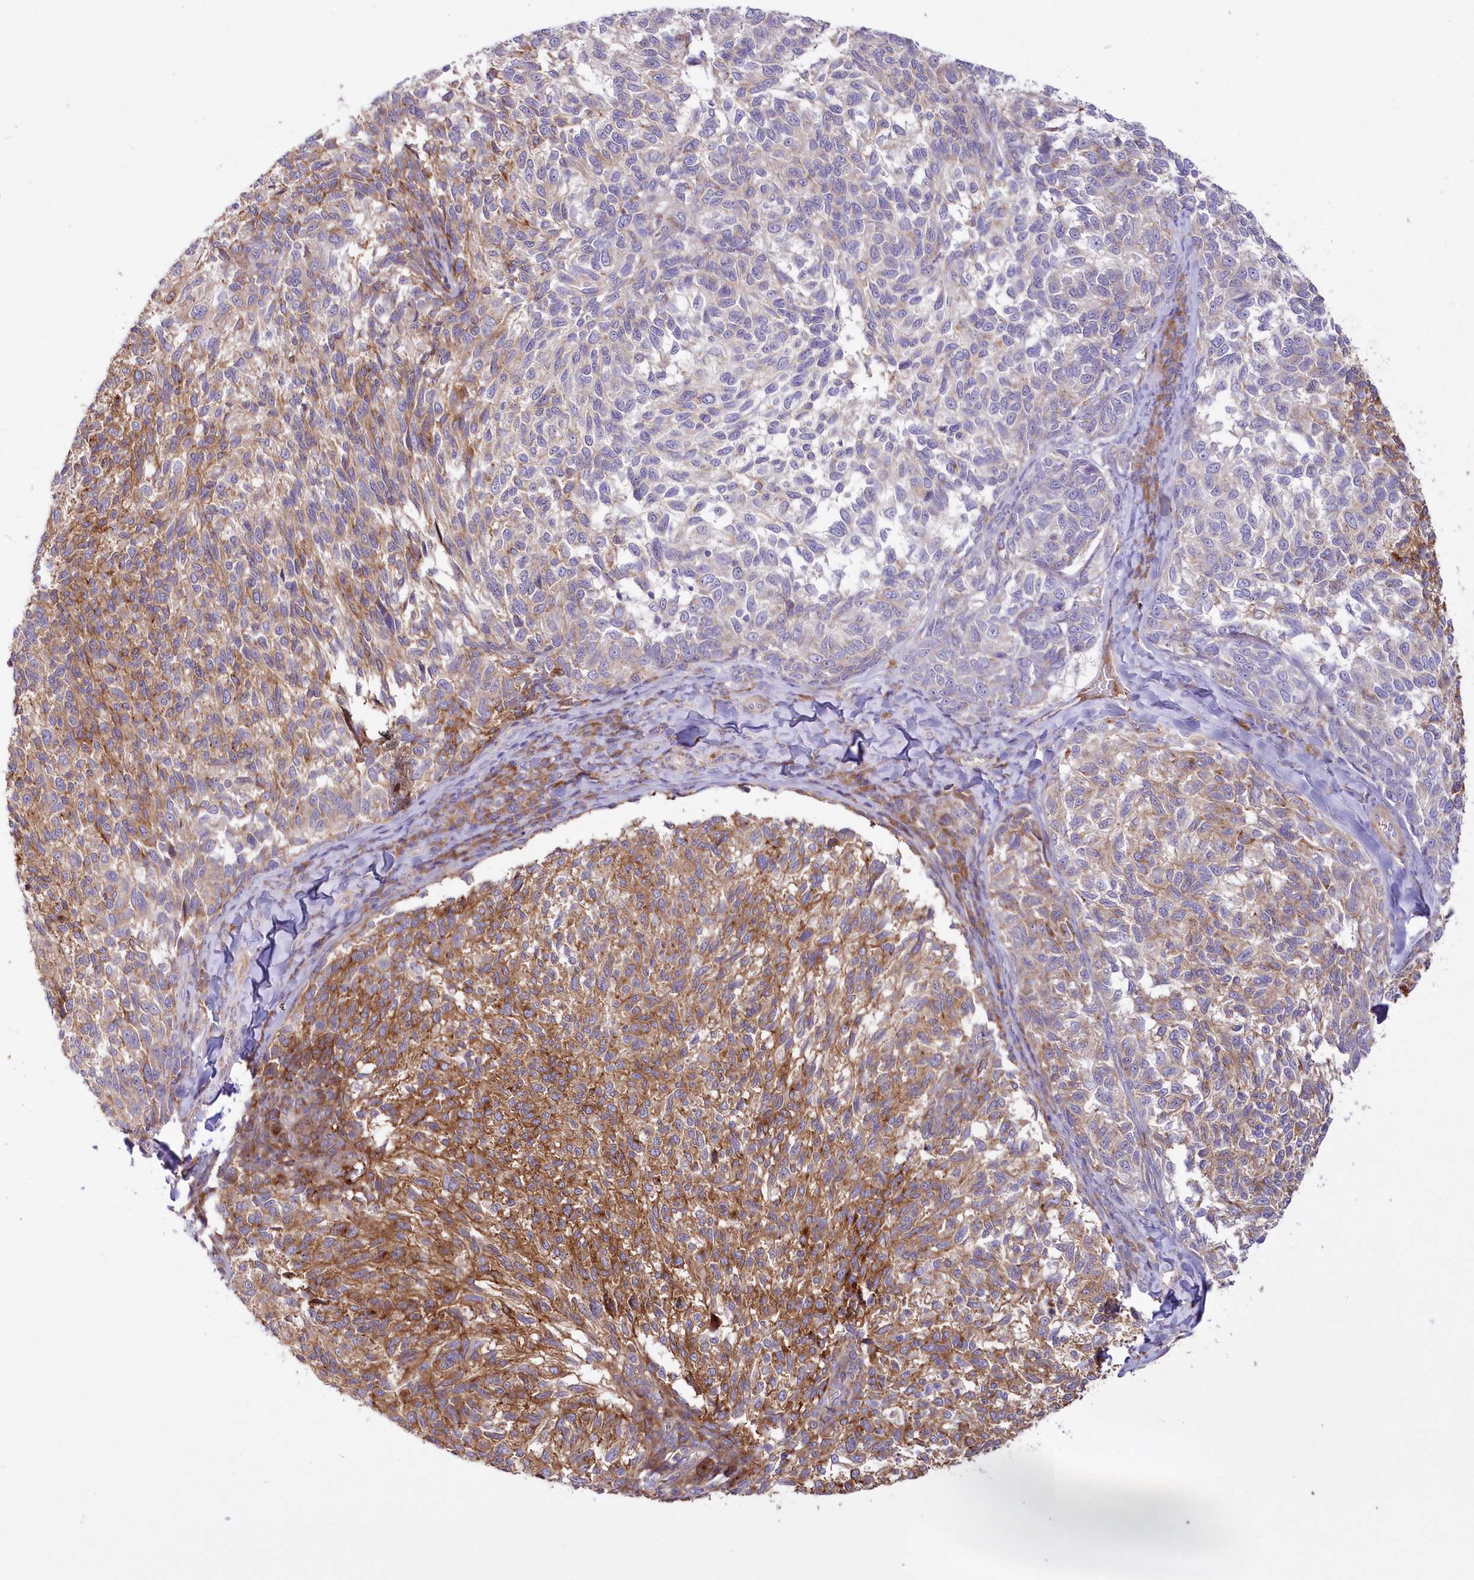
{"staining": {"intensity": "moderate", "quantity": "25%-75%", "location": "cytoplasmic/membranous"}, "tissue": "melanoma", "cell_type": "Tumor cells", "image_type": "cancer", "snomed": [{"axis": "morphology", "description": "Malignant melanoma, NOS"}, {"axis": "topography", "description": "Skin"}], "caption": "A micrograph showing moderate cytoplasmic/membranous staining in about 25%-75% of tumor cells in melanoma, as visualized by brown immunohistochemical staining.", "gene": "ARFGEF3", "patient": {"sex": "female", "age": 73}}